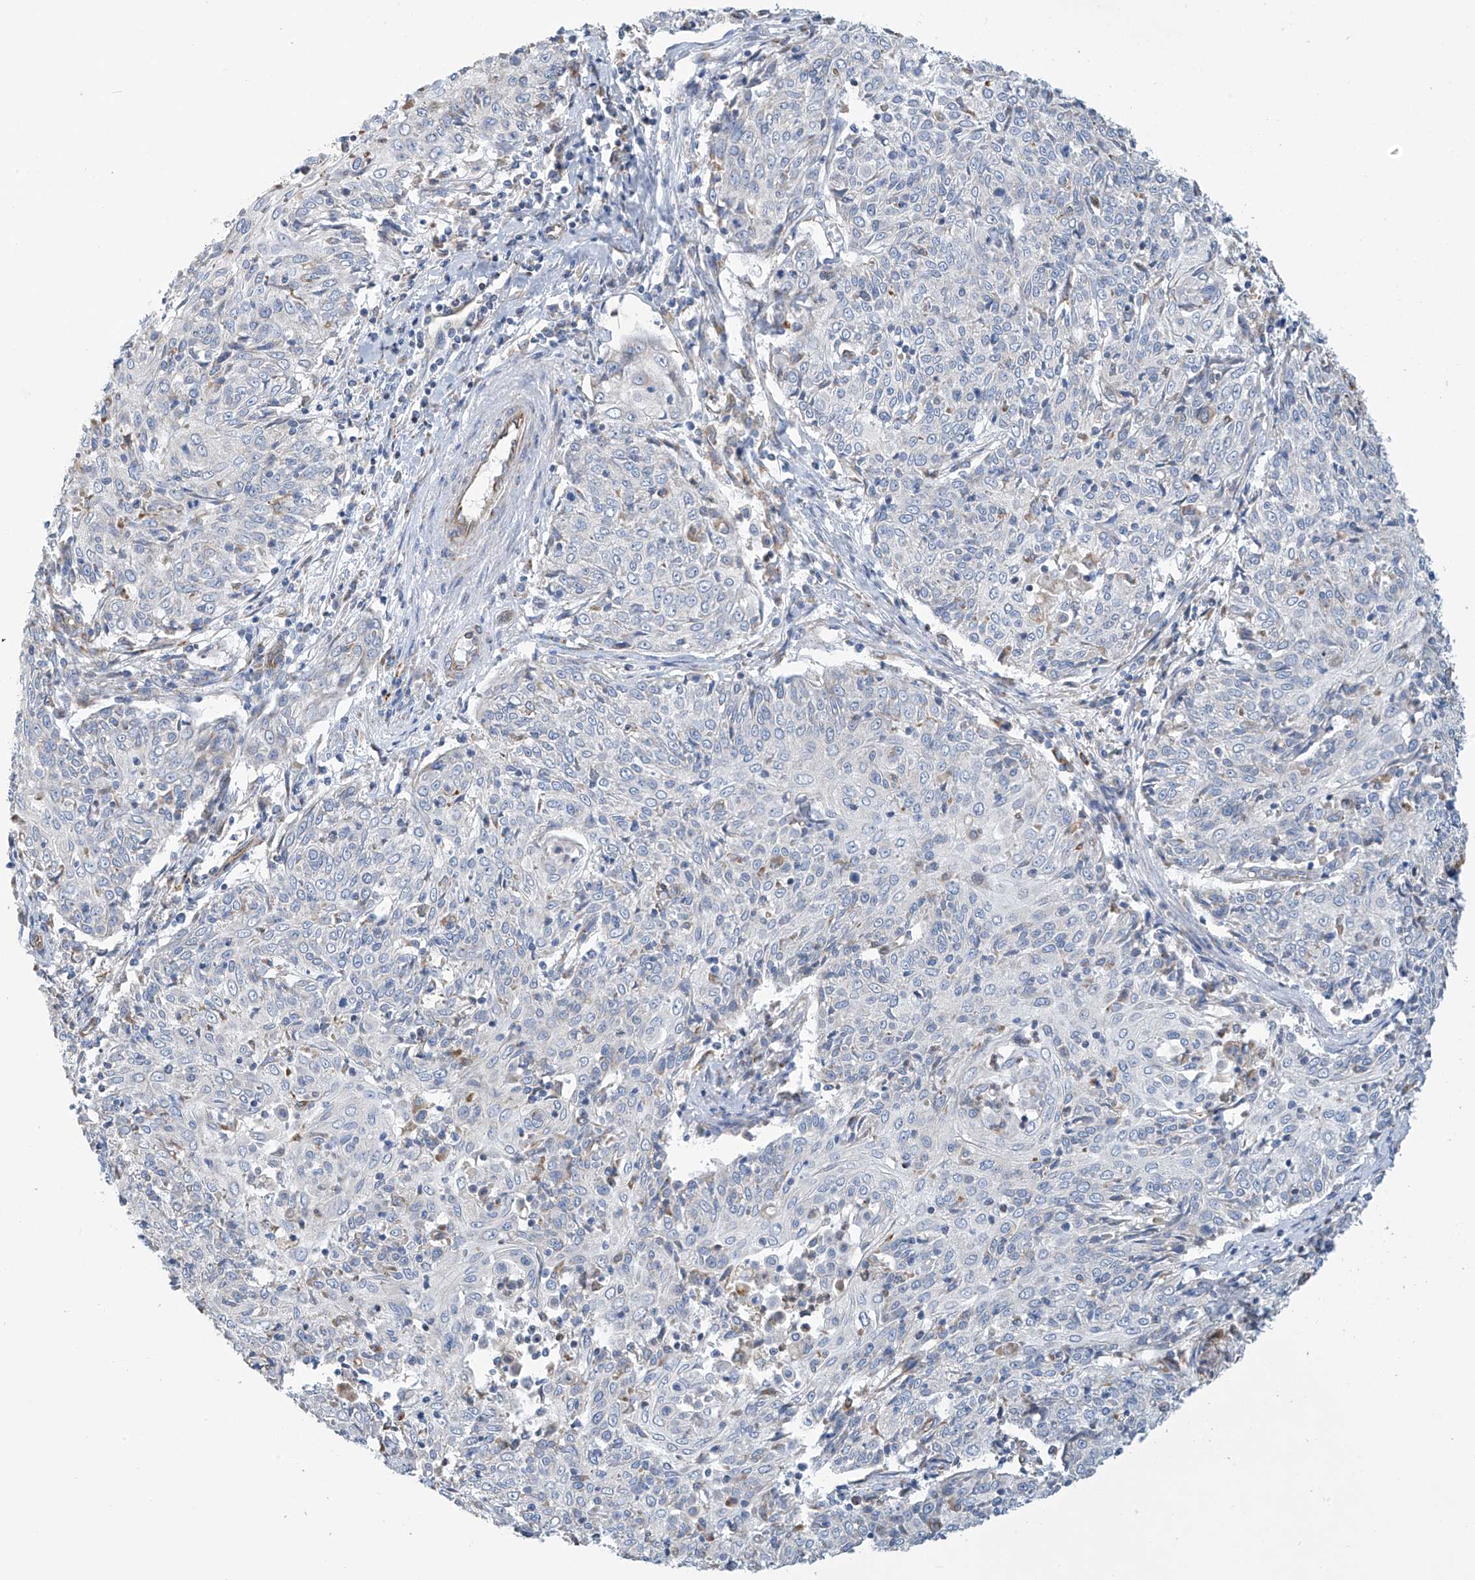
{"staining": {"intensity": "negative", "quantity": "none", "location": "none"}, "tissue": "cervical cancer", "cell_type": "Tumor cells", "image_type": "cancer", "snomed": [{"axis": "morphology", "description": "Squamous cell carcinoma, NOS"}, {"axis": "topography", "description": "Cervix"}], "caption": "The image shows no staining of tumor cells in squamous cell carcinoma (cervical). (DAB immunohistochemistry (IHC) visualized using brightfield microscopy, high magnification).", "gene": "EIF5B", "patient": {"sex": "female", "age": 48}}